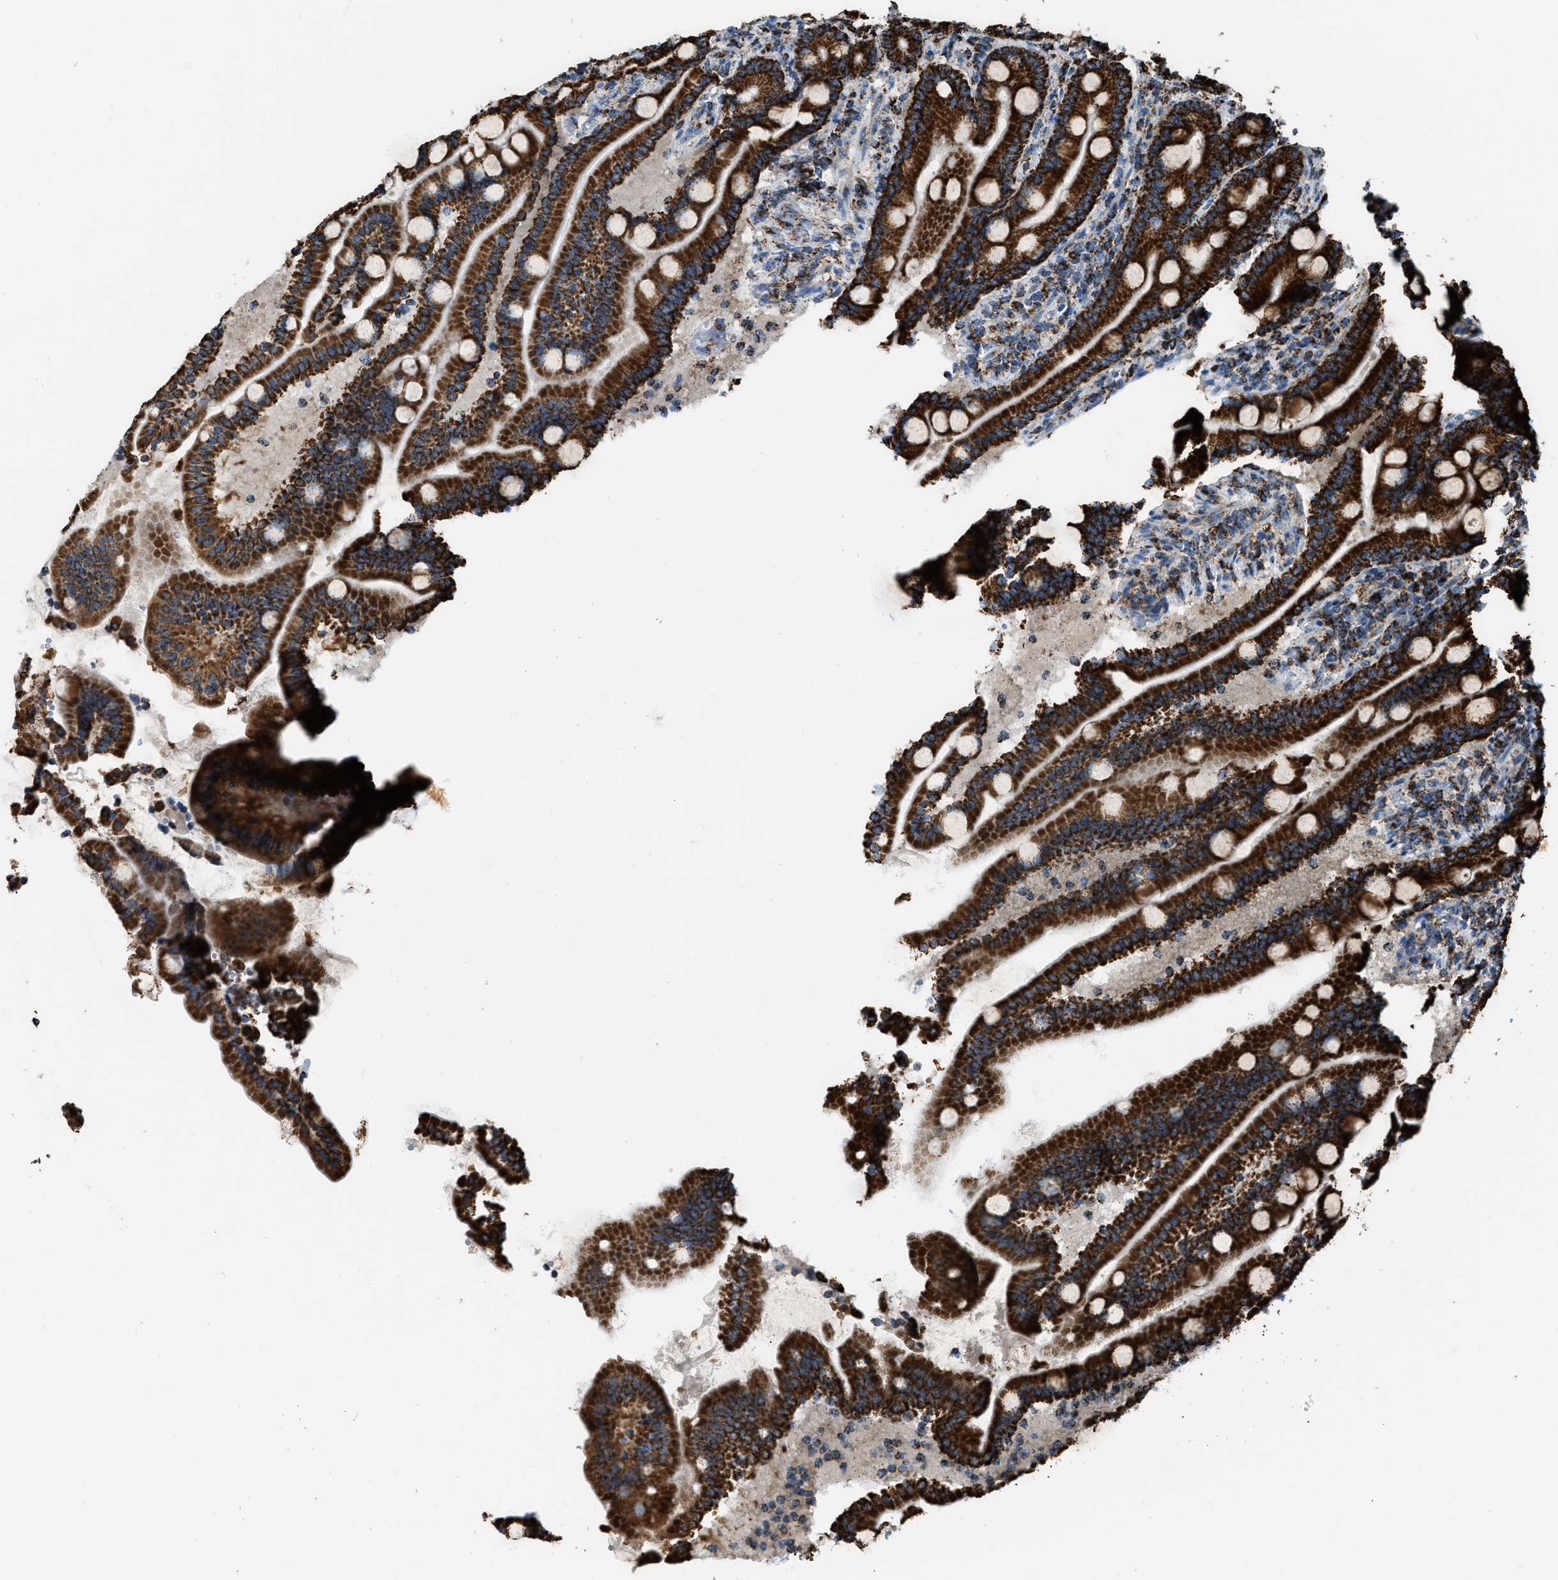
{"staining": {"intensity": "strong", "quantity": ">75%", "location": "cytoplasmic/membranous"}, "tissue": "duodenum", "cell_type": "Glandular cells", "image_type": "normal", "snomed": [{"axis": "morphology", "description": "Normal tissue, NOS"}, {"axis": "topography", "description": "Duodenum"}], "caption": "Immunohistochemistry (IHC) micrograph of normal duodenum: duodenum stained using IHC demonstrates high levels of strong protein expression localized specifically in the cytoplasmic/membranous of glandular cells, appearing as a cytoplasmic/membranous brown color.", "gene": "ETFB", "patient": {"sex": "male", "age": 54}}